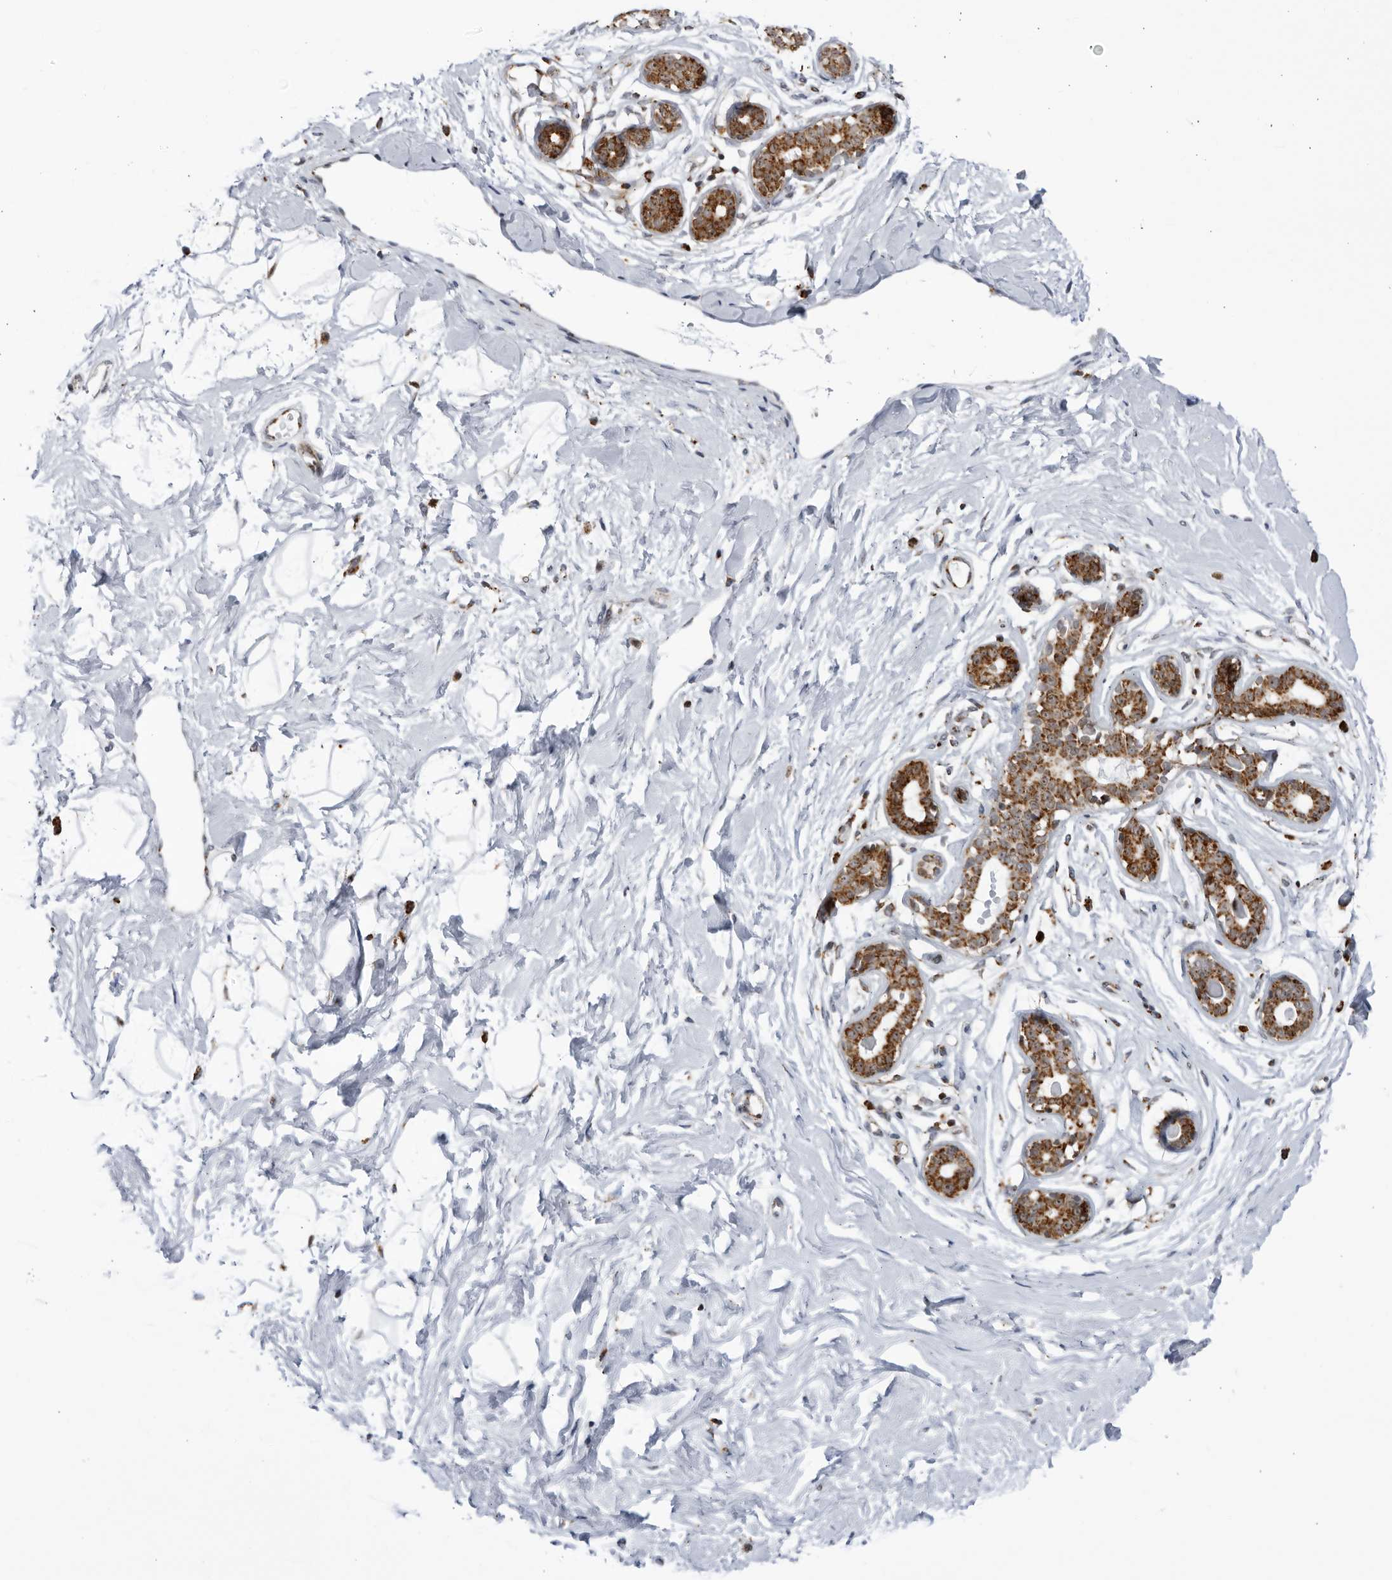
{"staining": {"intensity": "negative", "quantity": "none", "location": "none"}, "tissue": "breast", "cell_type": "Adipocytes", "image_type": "normal", "snomed": [{"axis": "morphology", "description": "Normal tissue, NOS"}, {"axis": "morphology", "description": "Adenoma, NOS"}, {"axis": "topography", "description": "Breast"}], "caption": "Histopathology image shows no significant protein staining in adipocytes of unremarkable breast.", "gene": "RBM34", "patient": {"sex": "female", "age": 23}}